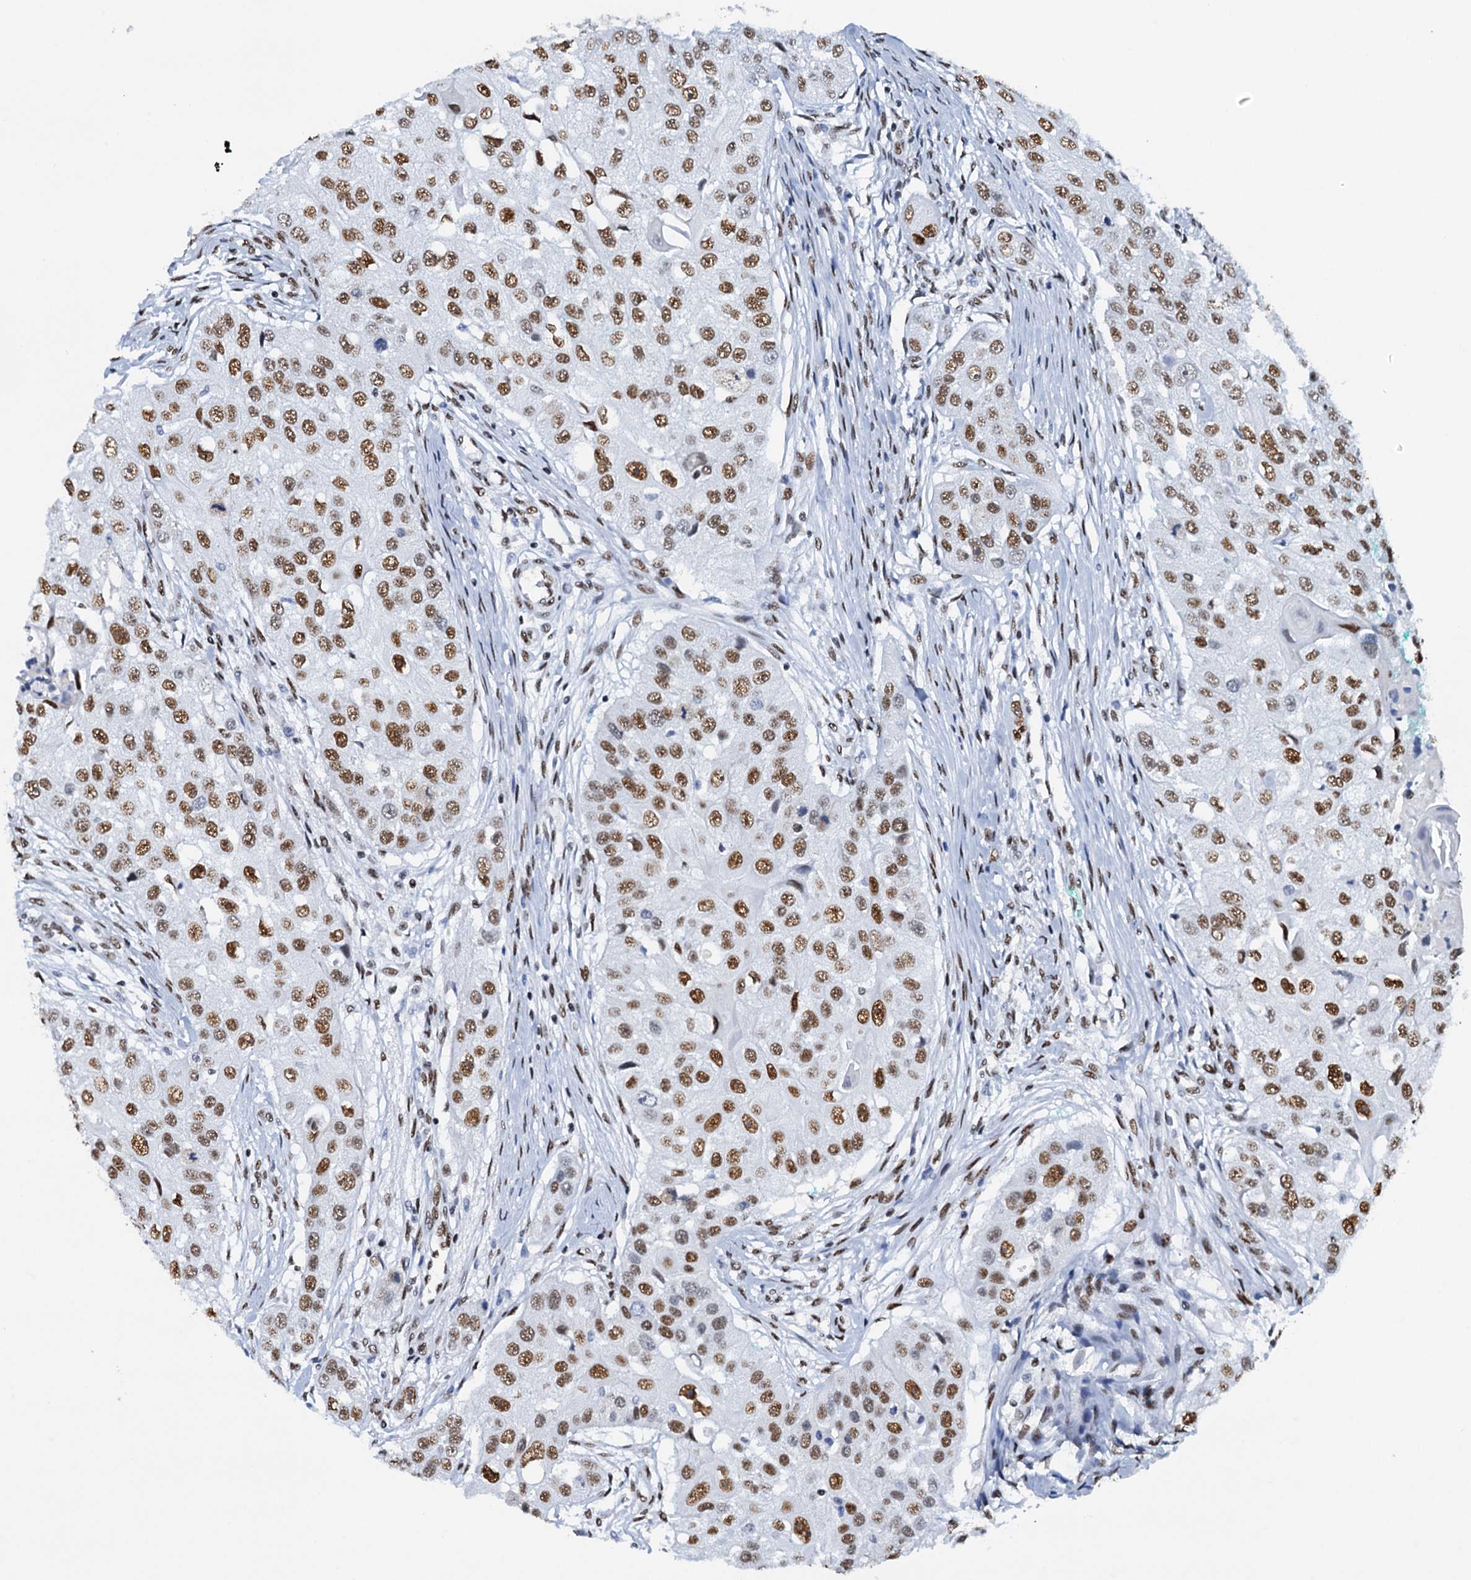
{"staining": {"intensity": "moderate", "quantity": ">75%", "location": "nuclear"}, "tissue": "head and neck cancer", "cell_type": "Tumor cells", "image_type": "cancer", "snomed": [{"axis": "morphology", "description": "Normal tissue, NOS"}, {"axis": "morphology", "description": "Squamous cell carcinoma, NOS"}, {"axis": "topography", "description": "Skeletal muscle"}, {"axis": "topography", "description": "Head-Neck"}], "caption": "This is a photomicrograph of immunohistochemistry (IHC) staining of head and neck squamous cell carcinoma, which shows moderate expression in the nuclear of tumor cells.", "gene": "SLTM", "patient": {"sex": "male", "age": 51}}